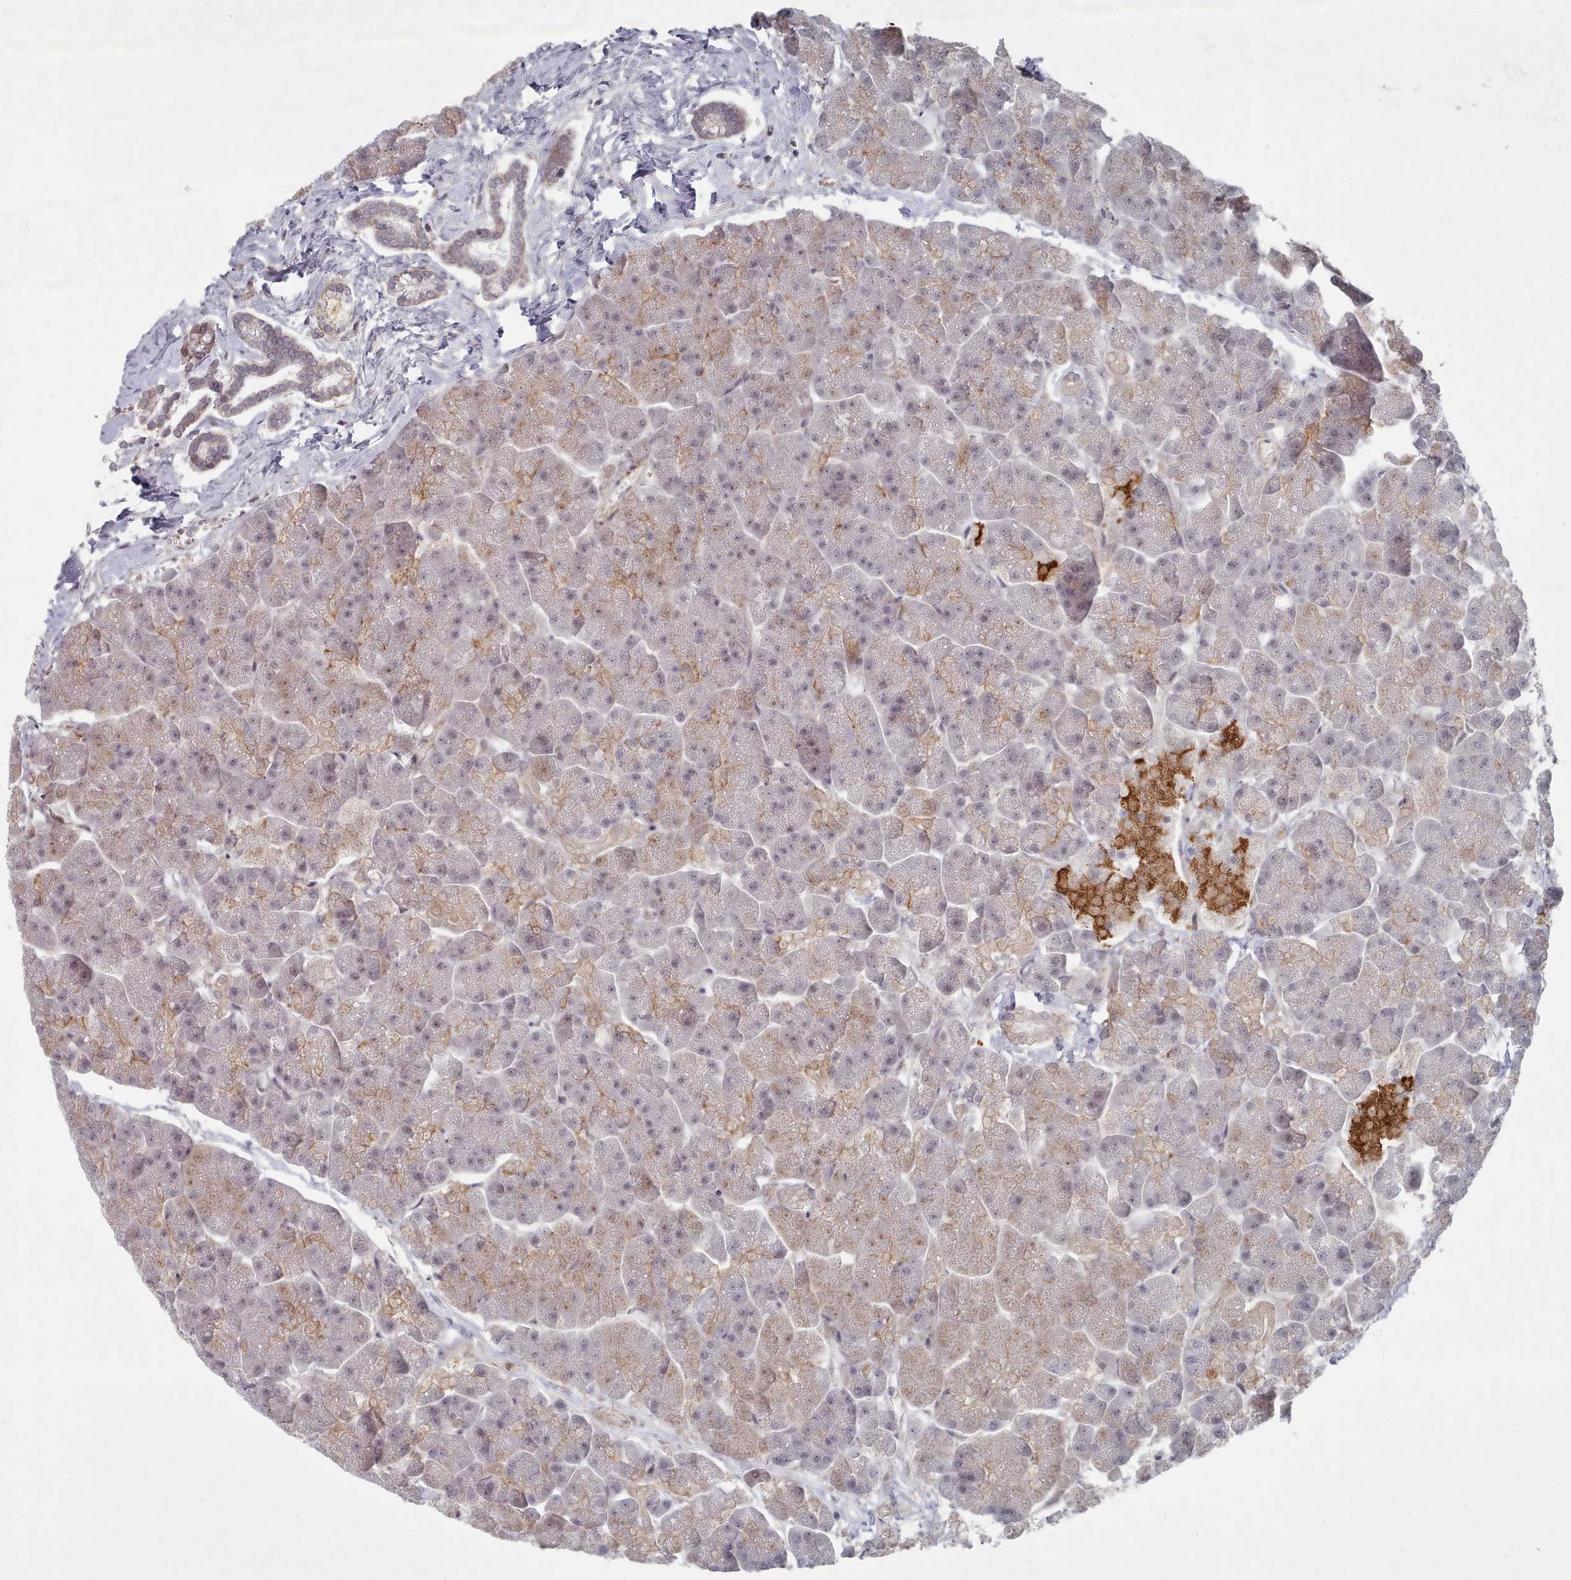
{"staining": {"intensity": "moderate", "quantity": "<25%", "location": "cytoplasmic/membranous"}, "tissue": "pancreas", "cell_type": "Exocrine glandular cells", "image_type": "normal", "snomed": [{"axis": "morphology", "description": "Normal tissue, NOS"}, {"axis": "topography", "description": "Pancreas"}, {"axis": "topography", "description": "Peripheral nerve tissue"}], "caption": "A low amount of moderate cytoplasmic/membranous positivity is present in approximately <25% of exocrine glandular cells in normal pancreas. Using DAB (brown) and hematoxylin (blue) stains, captured at high magnification using brightfield microscopy.", "gene": "CPSF4", "patient": {"sex": "male", "age": 54}}